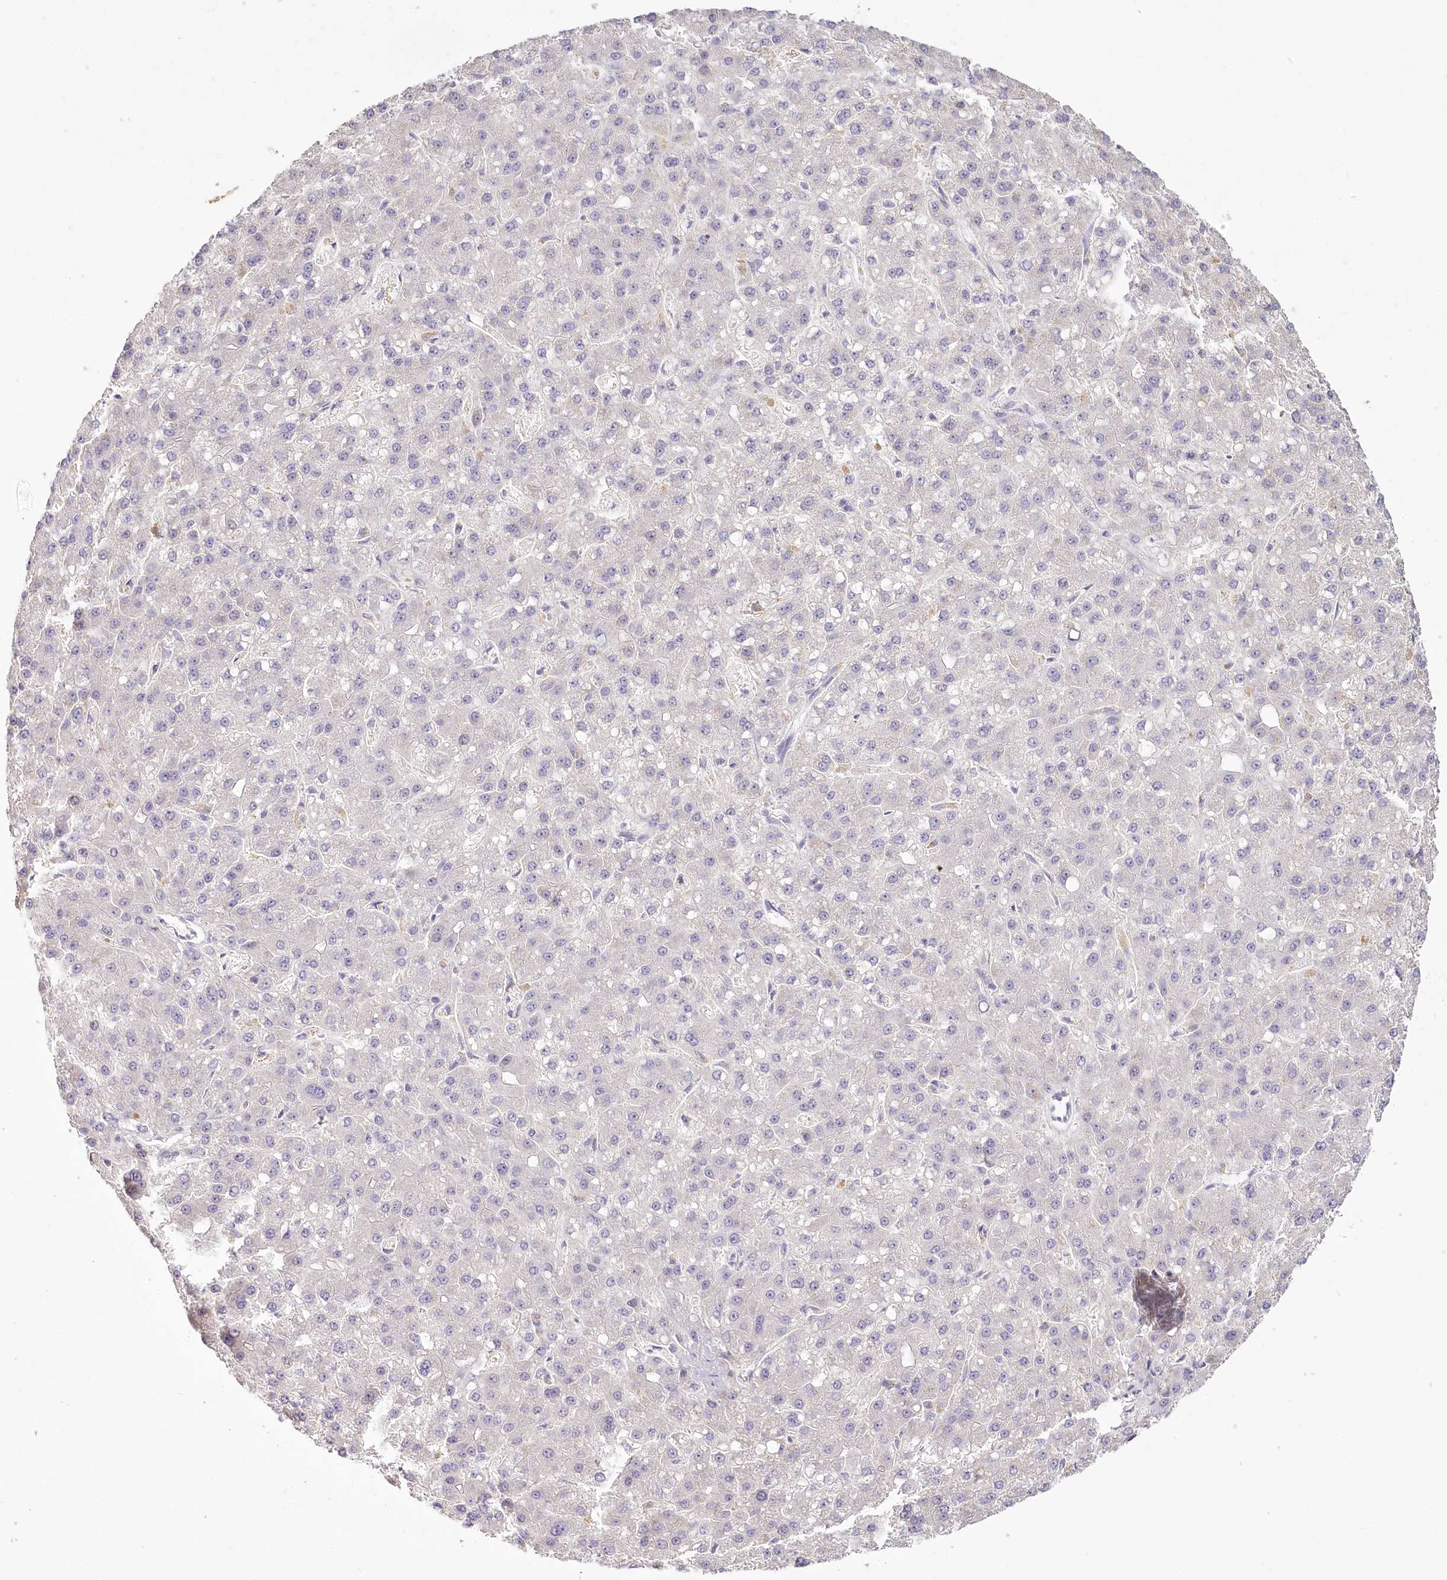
{"staining": {"intensity": "negative", "quantity": "none", "location": "none"}, "tissue": "liver cancer", "cell_type": "Tumor cells", "image_type": "cancer", "snomed": [{"axis": "morphology", "description": "Carcinoma, Hepatocellular, NOS"}, {"axis": "topography", "description": "Liver"}], "caption": "High power microscopy photomicrograph of an IHC photomicrograph of hepatocellular carcinoma (liver), revealing no significant staining in tumor cells.", "gene": "USP11", "patient": {"sex": "male", "age": 67}}